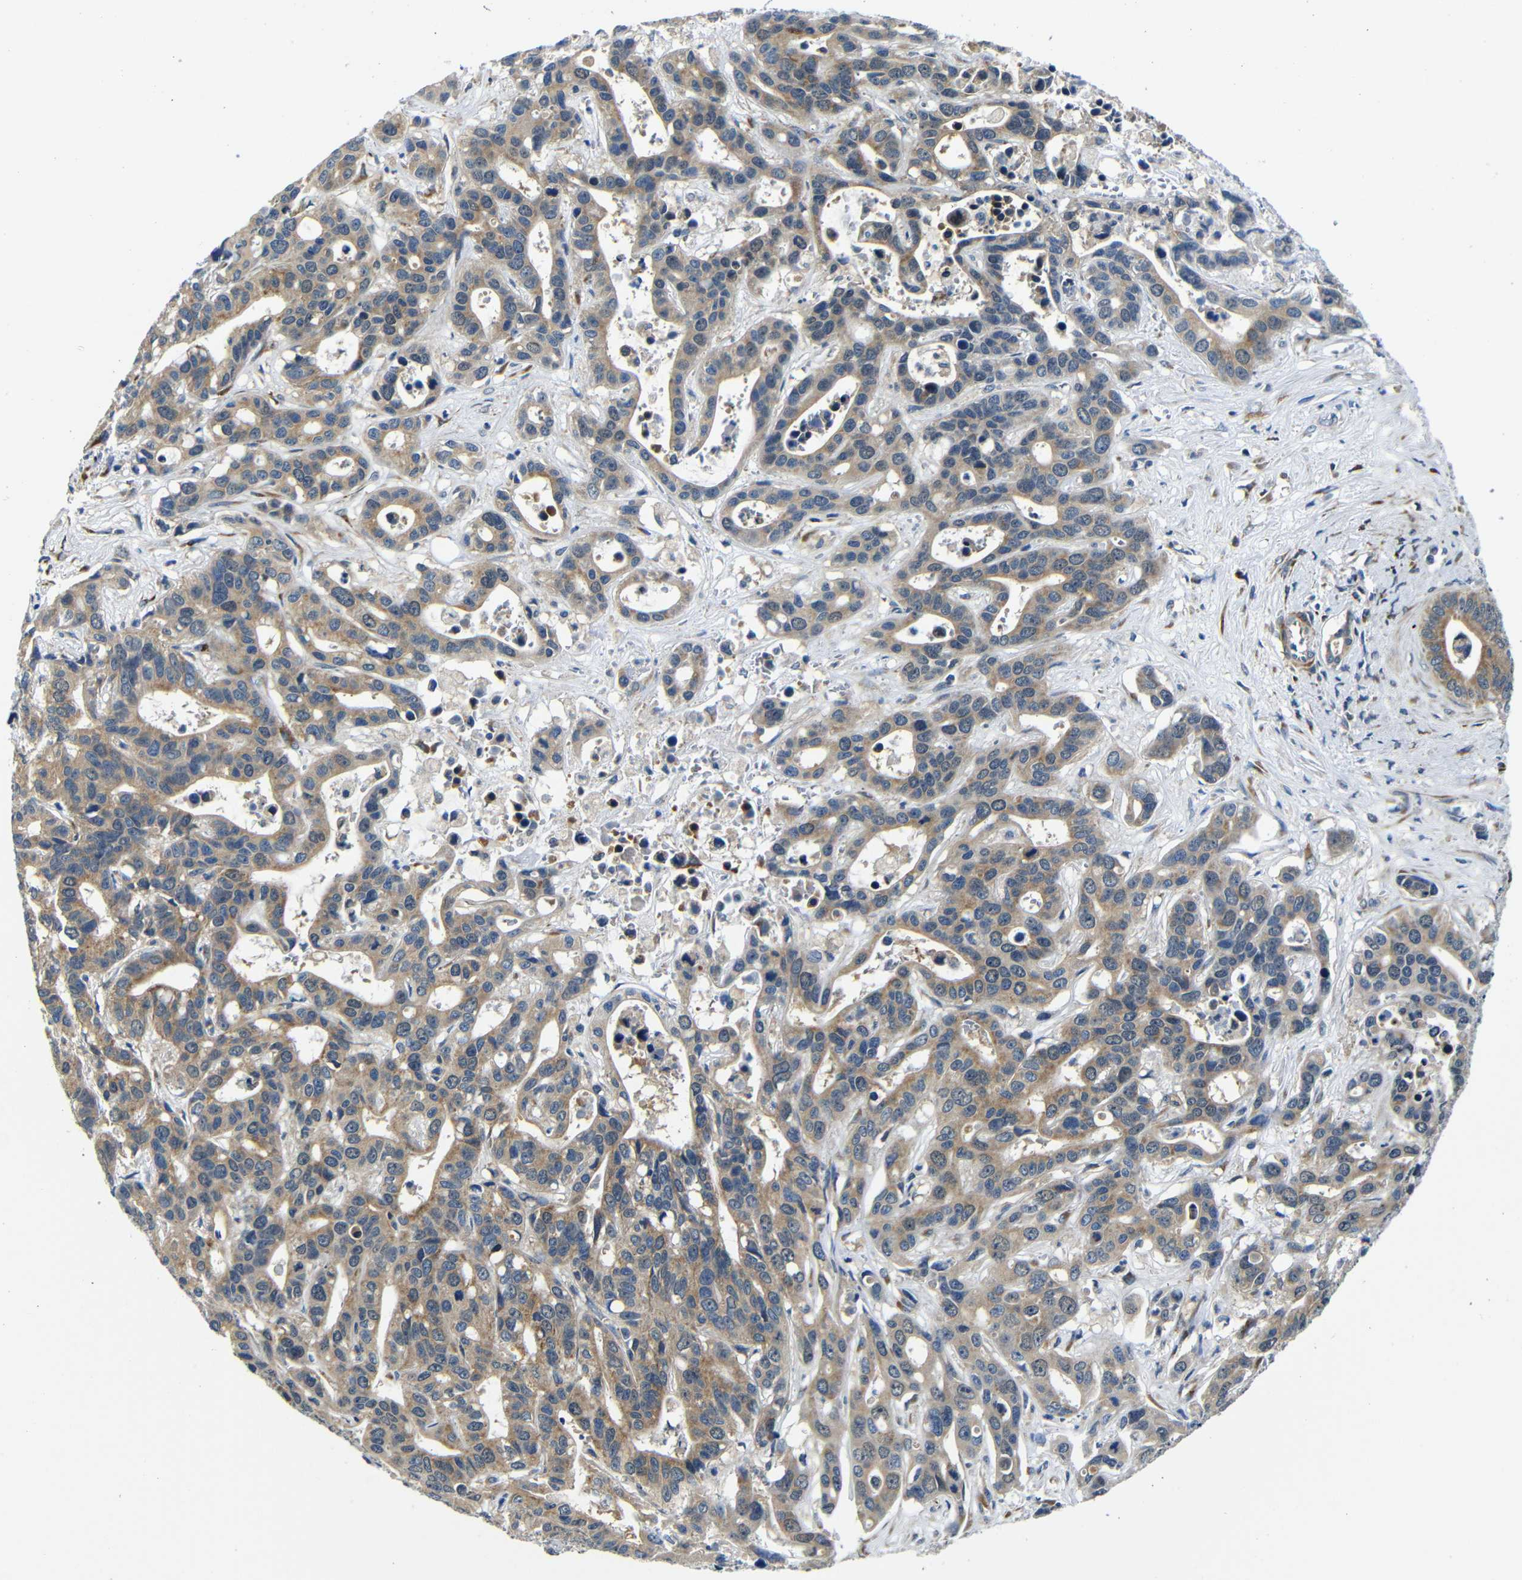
{"staining": {"intensity": "moderate", "quantity": ">75%", "location": "cytoplasmic/membranous"}, "tissue": "liver cancer", "cell_type": "Tumor cells", "image_type": "cancer", "snomed": [{"axis": "morphology", "description": "Cholangiocarcinoma"}, {"axis": "topography", "description": "Liver"}], "caption": "This histopathology image demonstrates IHC staining of liver cancer, with medium moderate cytoplasmic/membranous expression in about >75% of tumor cells.", "gene": "FKBP14", "patient": {"sex": "female", "age": 65}}